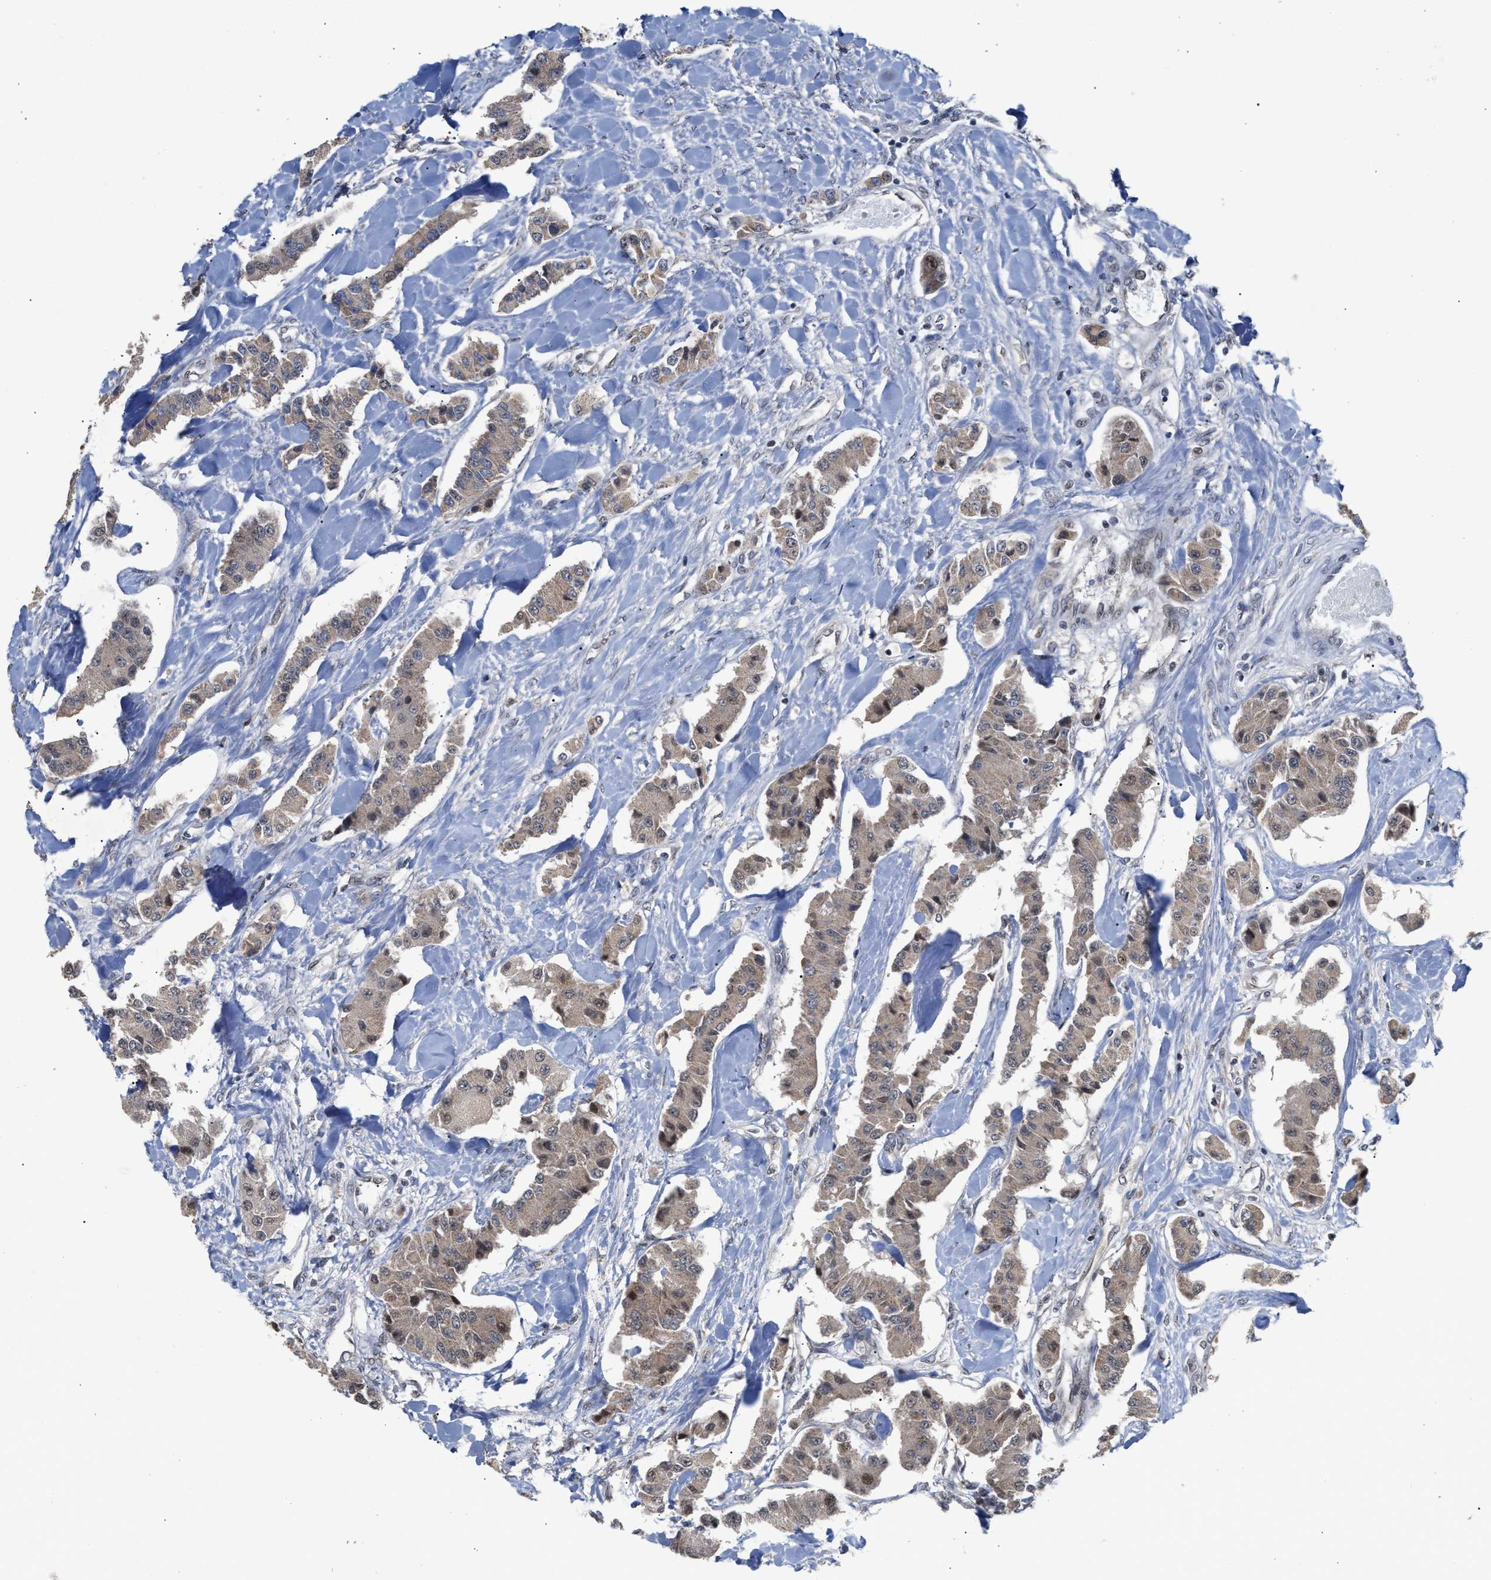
{"staining": {"intensity": "weak", "quantity": ">75%", "location": "cytoplasmic/membranous"}, "tissue": "carcinoid", "cell_type": "Tumor cells", "image_type": "cancer", "snomed": [{"axis": "morphology", "description": "Carcinoid, malignant, NOS"}, {"axis": "topography", "description": "Pancreas"}], "caption": "Tumor cells reveal low levels of weak cytoplasmic/membranous staining in about >75% of cells in human carcinoid (malignant).", "gene": "MKNK2", "patient": {"sex": "male", "age": 41}}